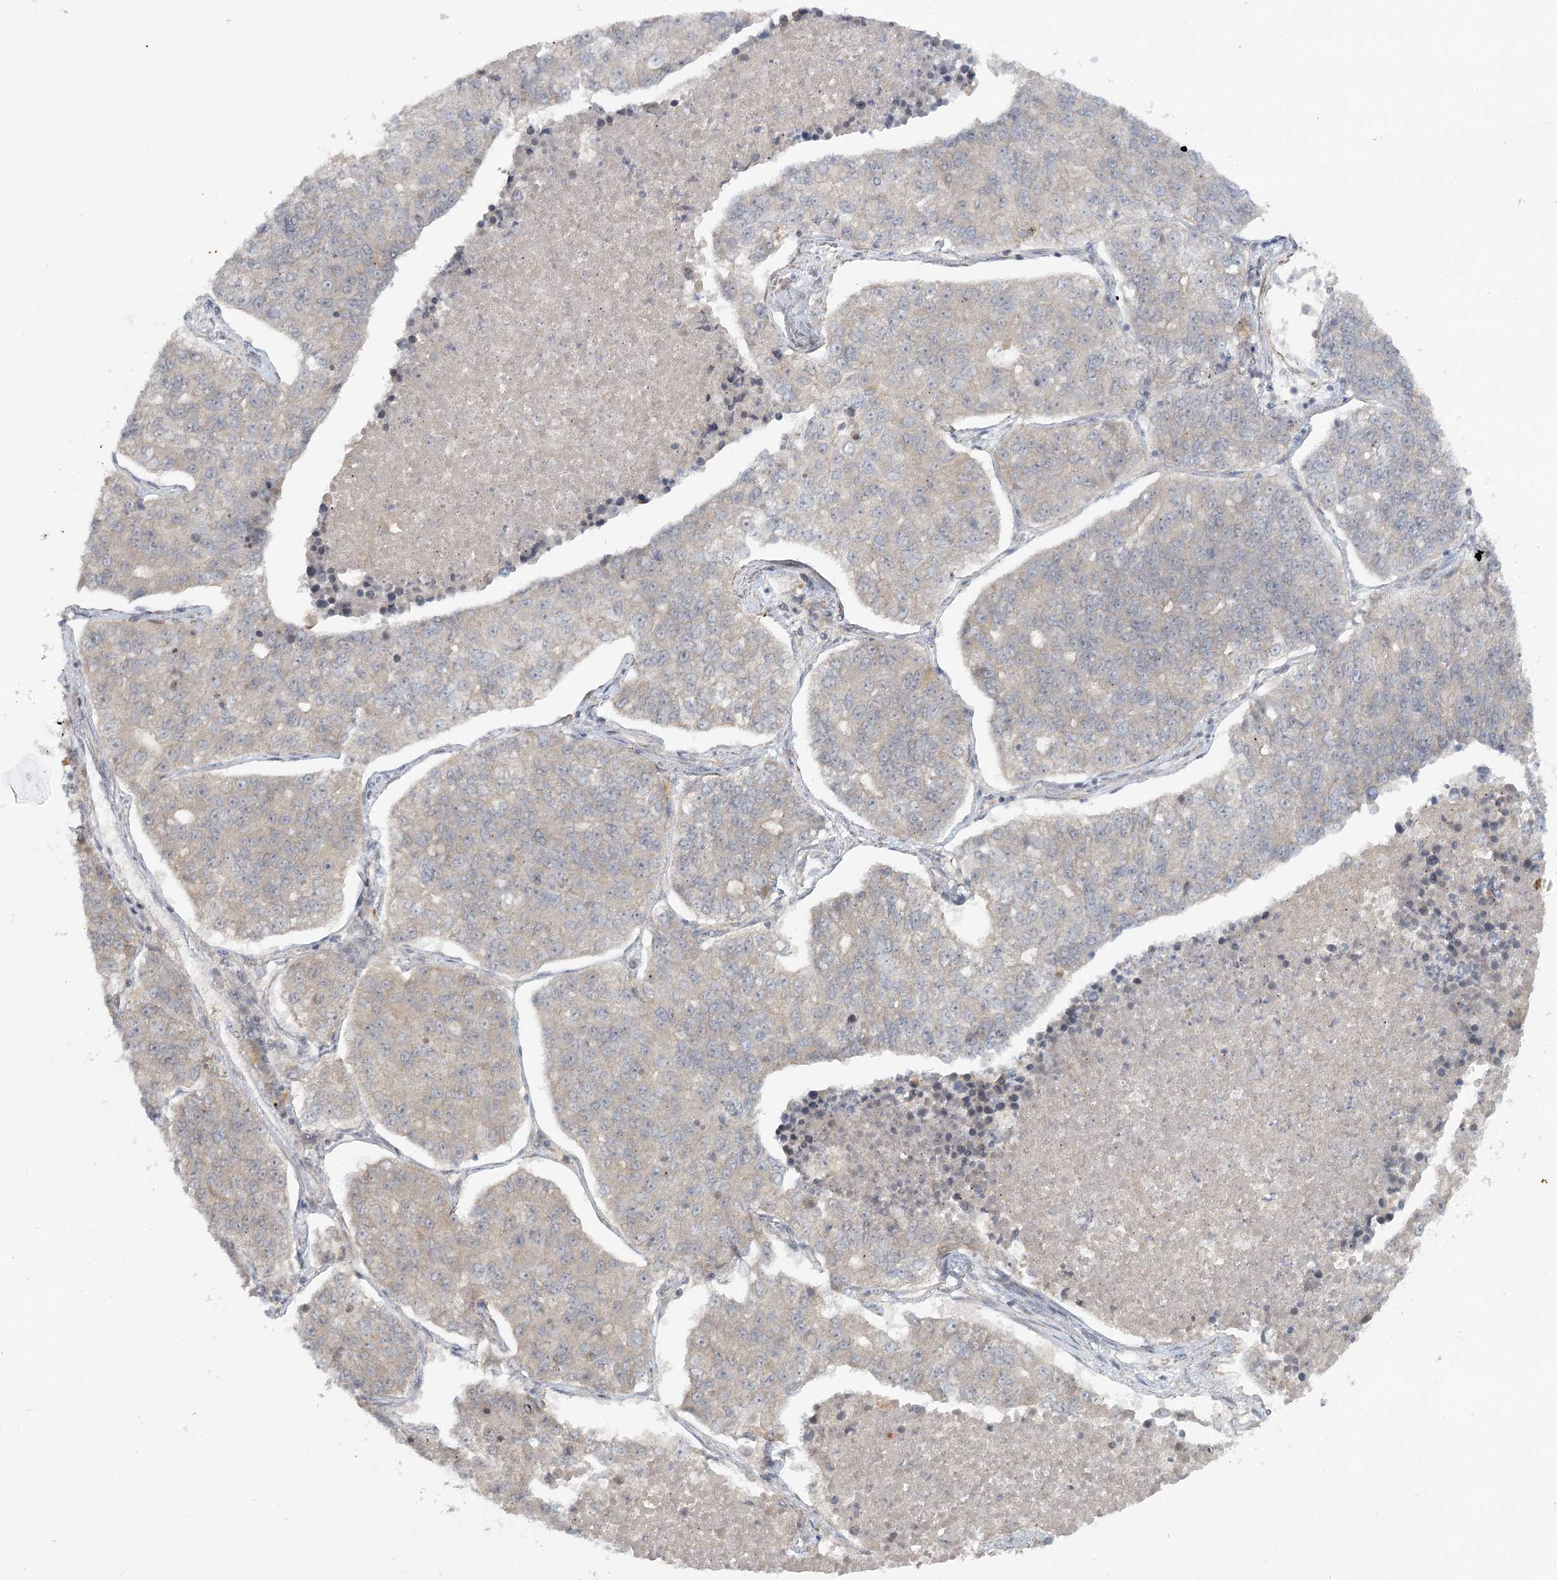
{"staining": {"intensity": "negative", "quantity": "none", "location": "none"}, "tissue": "lung cancer", "cell_type": "Tumor cells", "image_type": "cancer", "snomed": [{"axis": "morphology", "description": "Adenocarcinoma, NOS"}, {"axis": "topography", "description": "Lung"}], "caption": "Tumor cells show no significant protein expression in lung cancer.", "gene": "SH2D3A", "patient": {"sex": "male", "age": 49}}